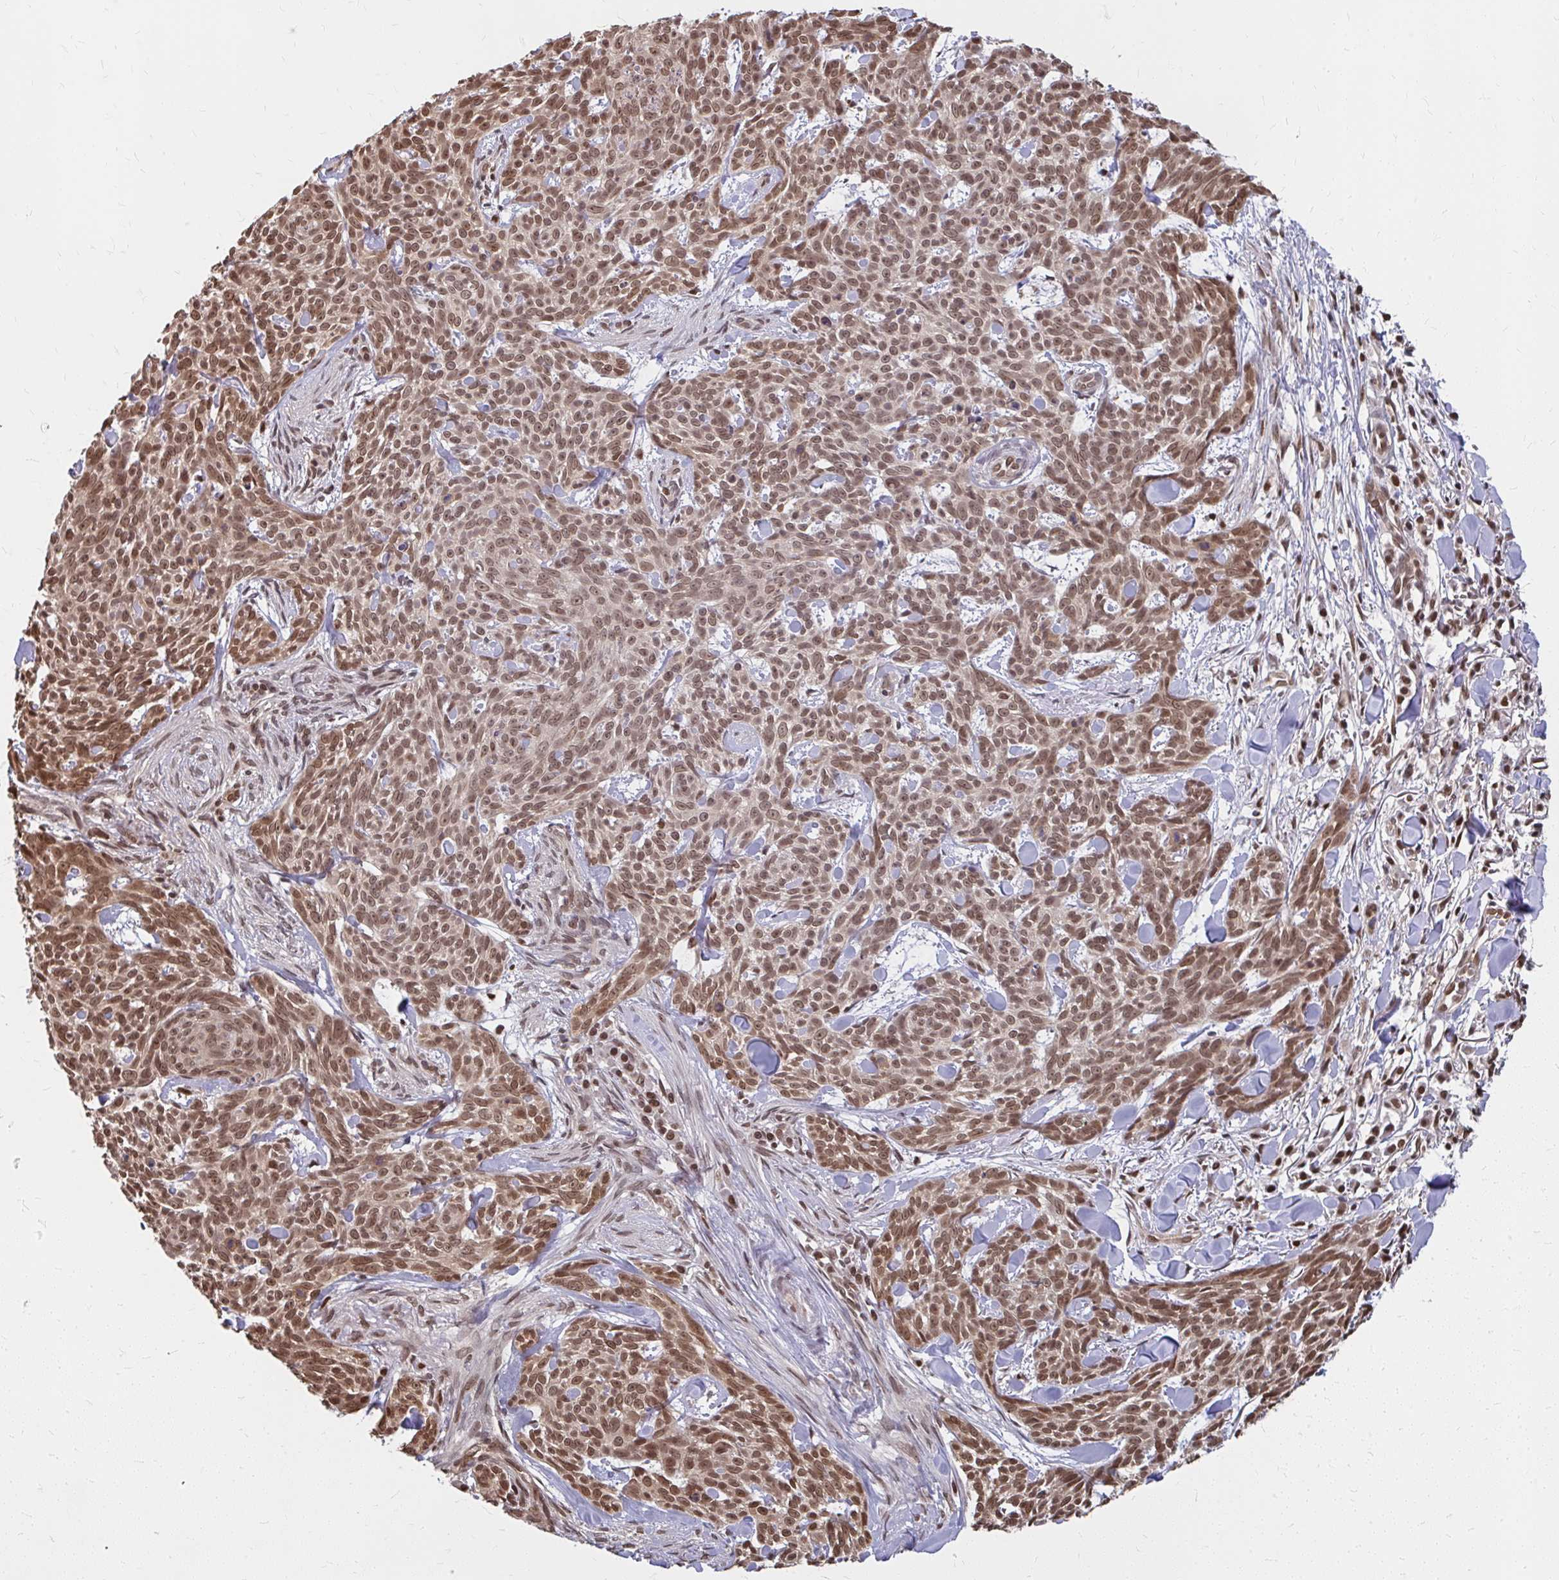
{"staining": {"intensity": "moderate", "quantity": ">75%", "location": "cytoplasmic/membranous,nuclear"}, "tissue": "skin cancer", "cell_type": "Tumor cells", "image_type": "cancer", "snomed": [{"axis": "morphology", "description": "Basal cell carcinoma"}, {"axis": "topography", "description": "Skin"}], "caption": "Protein staining of skin cancer tissue shows moderate cytoplasmic/membranous and nuclear staining in approximately >75% of tumor cells.", "gene": "XPO1", "patient": {"sex": "female", "age": 93}}